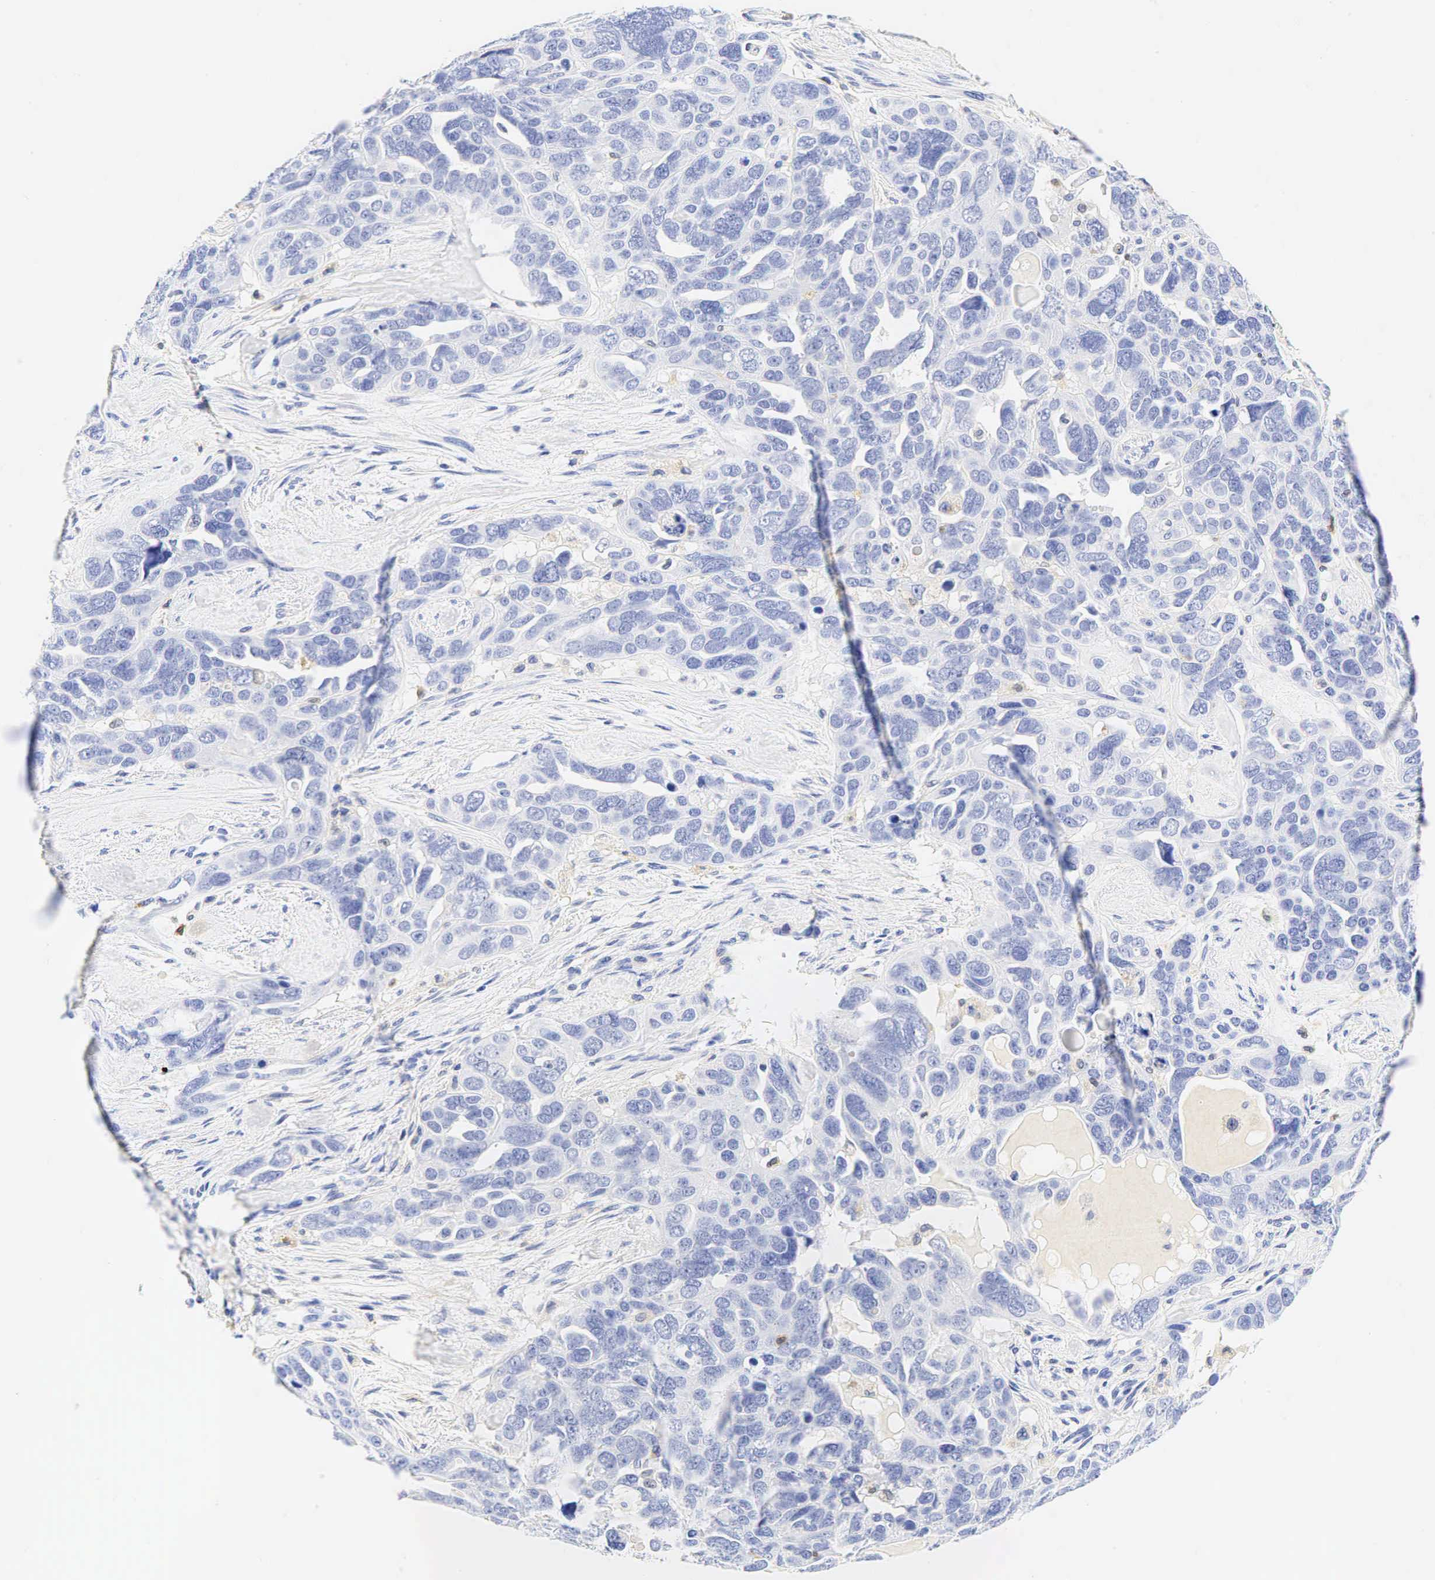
{"staining": {"intensity": "negative", "quantity": "none", "location": "none"}, "tissue": "ovarian cancer", "cell_type": "Tumor cells", "image_type": "cancer", "snomed": [{"axis": "morphology", "description": "Cystadenocarcinoma, serous, NOS"}, {"axis": "topography", "description": "Ovary"}], "caption": "Ovarian cancer (serous cystadenocarcinoma) was stained to show a protein in brown. There is no significant expression in tumor cells.", "gene": "TNFRSF8", "patient": {"sex": "female", "age": 63}}